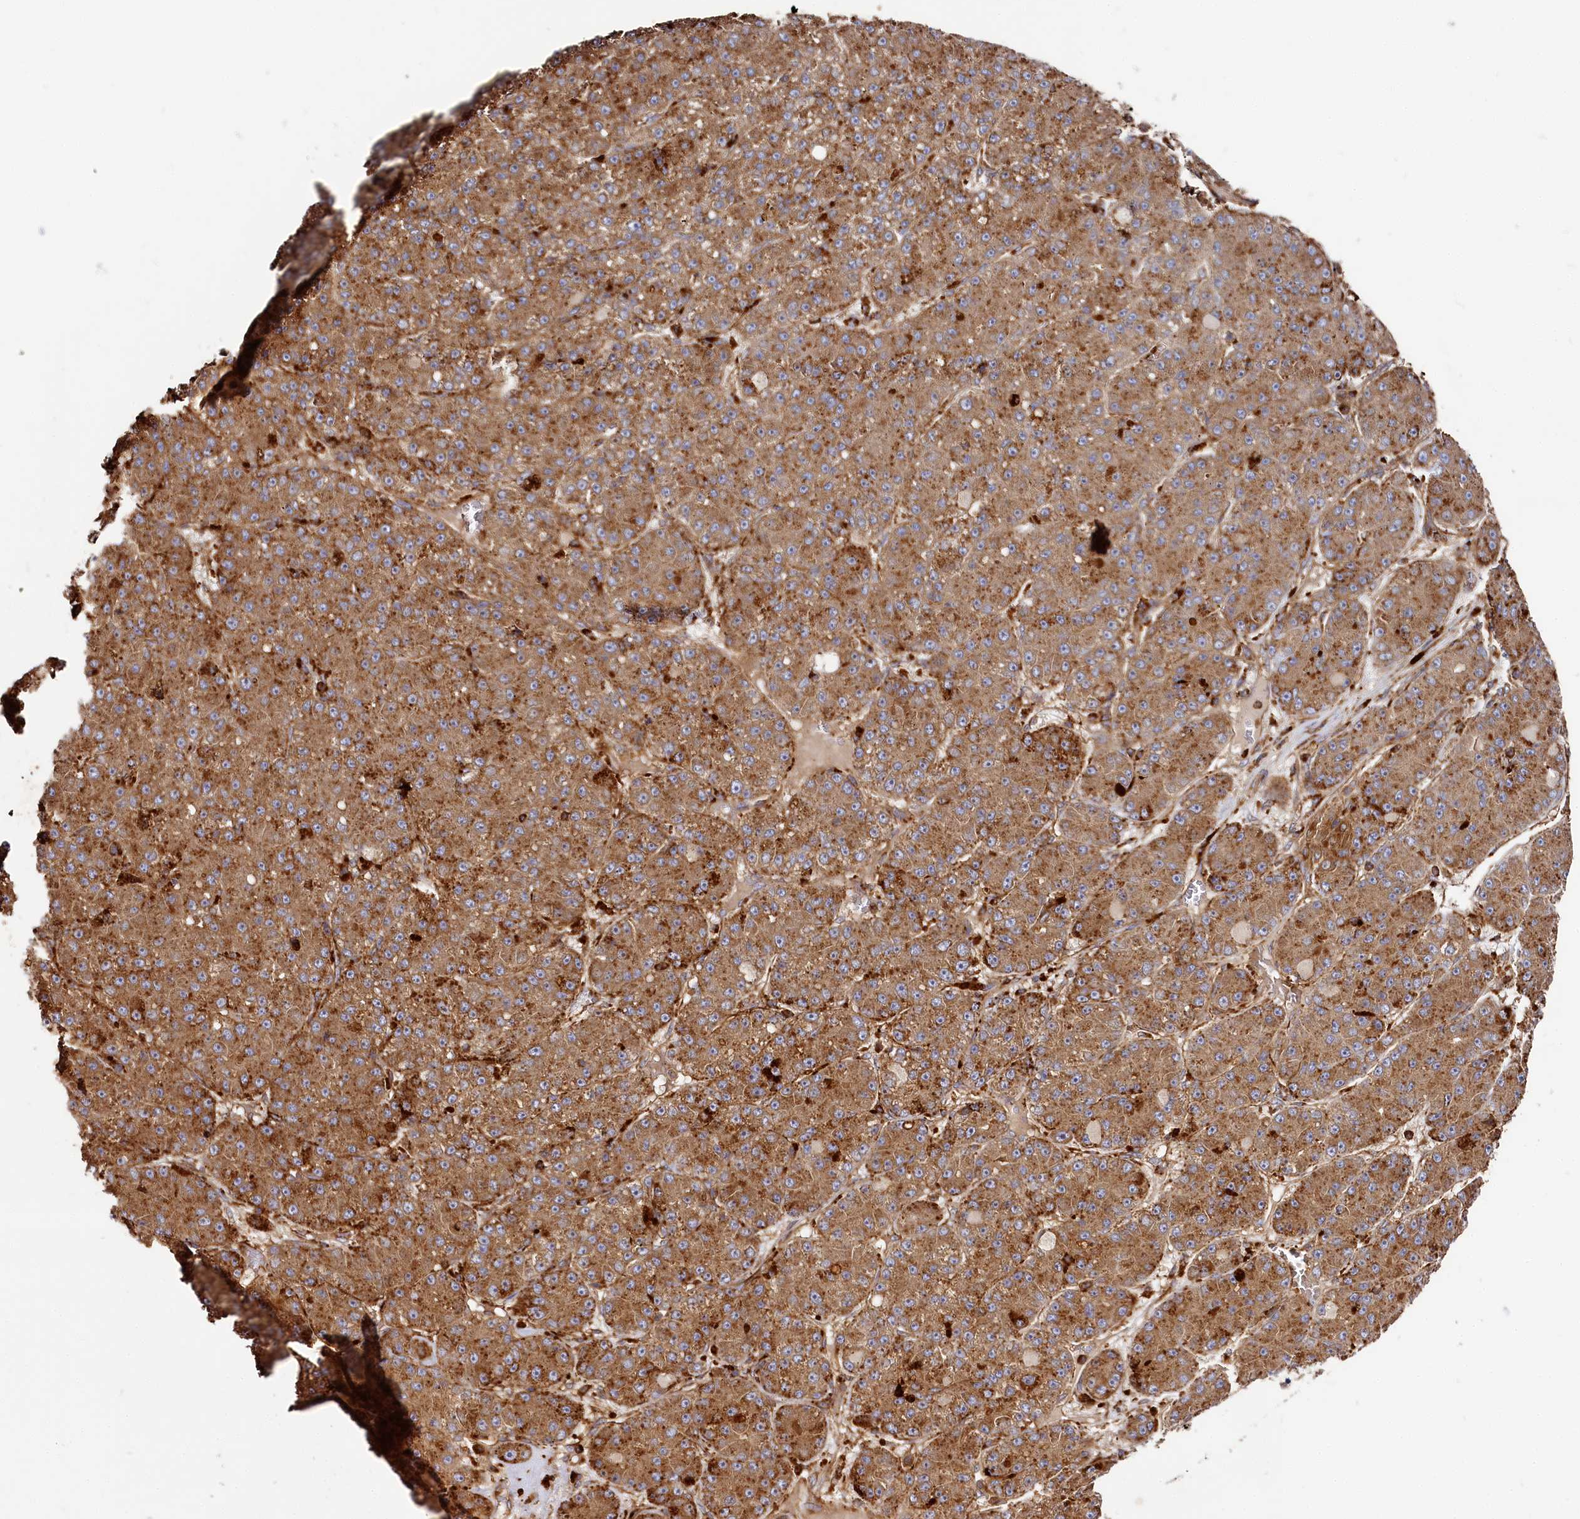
{"staining": {"intensity": "strong", "quantity": ">75%", "location": "cytoplasmic/membranous"}, "tissue": "liver cancer", "cell_type": "Tumor cells", "image_type": "cancer", "snomed": [{"axis": "morphology", "description": "Carcinoma, Hepatocellular, NOS"}, {"axis": "topography", "description": "Liver"}], "caption": "Immunohistochemistry image of hepatocellular carcinoma (liver) stained for a protein (brown), which exhibits high levels of strong cytoplasmic/membranous staining in approximately >75% of tumor cells.", "gene": "WDR73", "patient": {"sex": "male", "age": 67}}